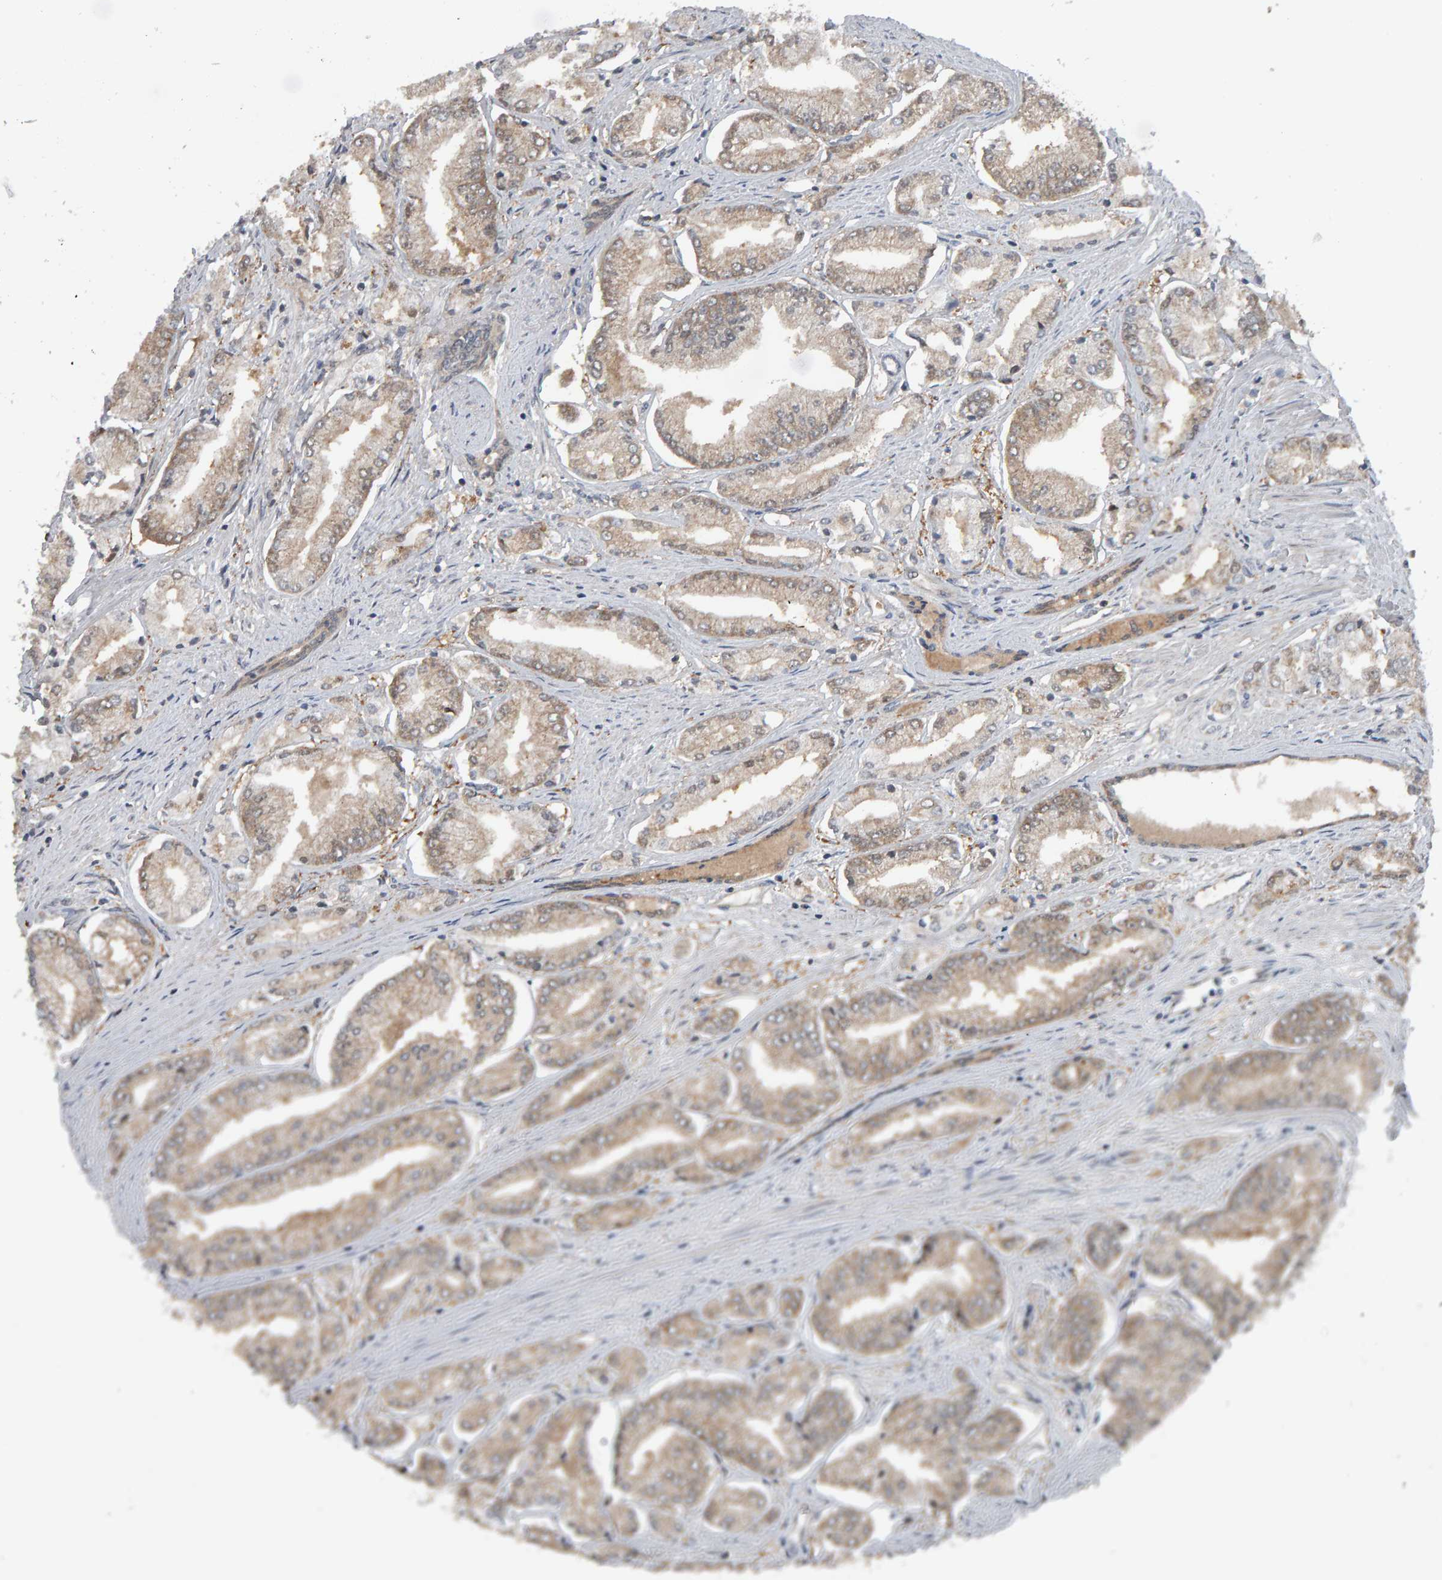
{"staining": {"intensity": "weak", "quantity": "<25%", "location": "cytoplasmic/membranous"}, "tissue": "prostate cancer", "cell_type": "Tumor cells", "image_type": "cancer", "snomed": [{"axis": "morphology", "description": "Adenocarcinoma, Low grade"}, {"axis": "topography", "description": "Prostate"}], "caption": "Tumor cells are negative for protein expression in human prostate cancer.", "gene": "COASY", "patient": {"sex": "male", "age": 52}}